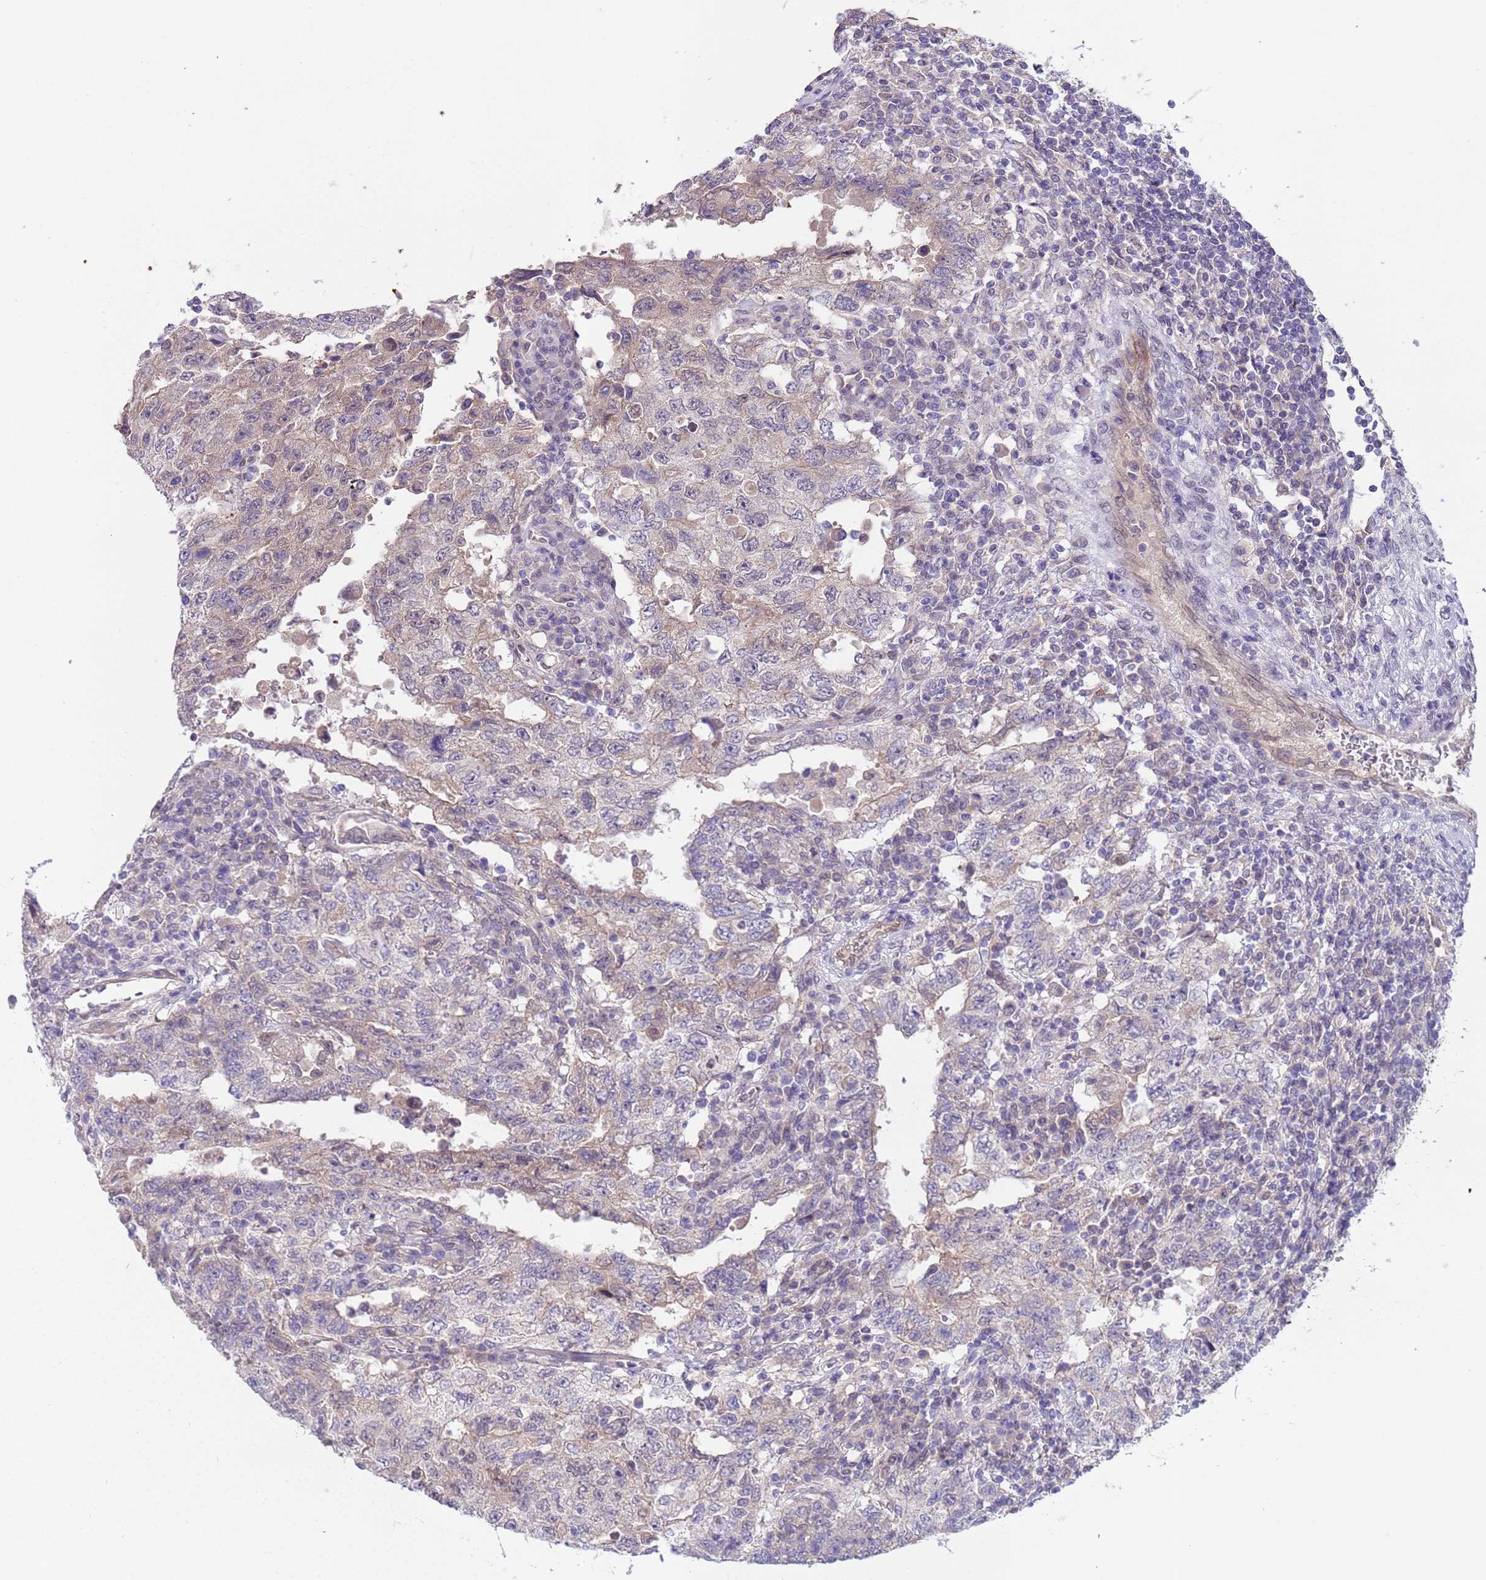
{"staining": {"intensity": "weak", "quantity": "25%-75%", "location": "cytoplasmic/membranous"}, "tissue": "testis cancer", "cell_type": "Tumor cells", "image_type": "cancer", "snomed": [{"axis": "morphology", "description": "Carcinoma, Embryonal, NOS"}, {"axis": "topography", "description": "Testis"}], "caption": "Immunohistochemical staining of human testis embryonal carcinoma reveals low levels of weak cytoplasmic/membranous expression in approximately 25%-75% of tumor cells.", "gene": "TRMT10A", "patient": {"sex": "male", "age": 26}}